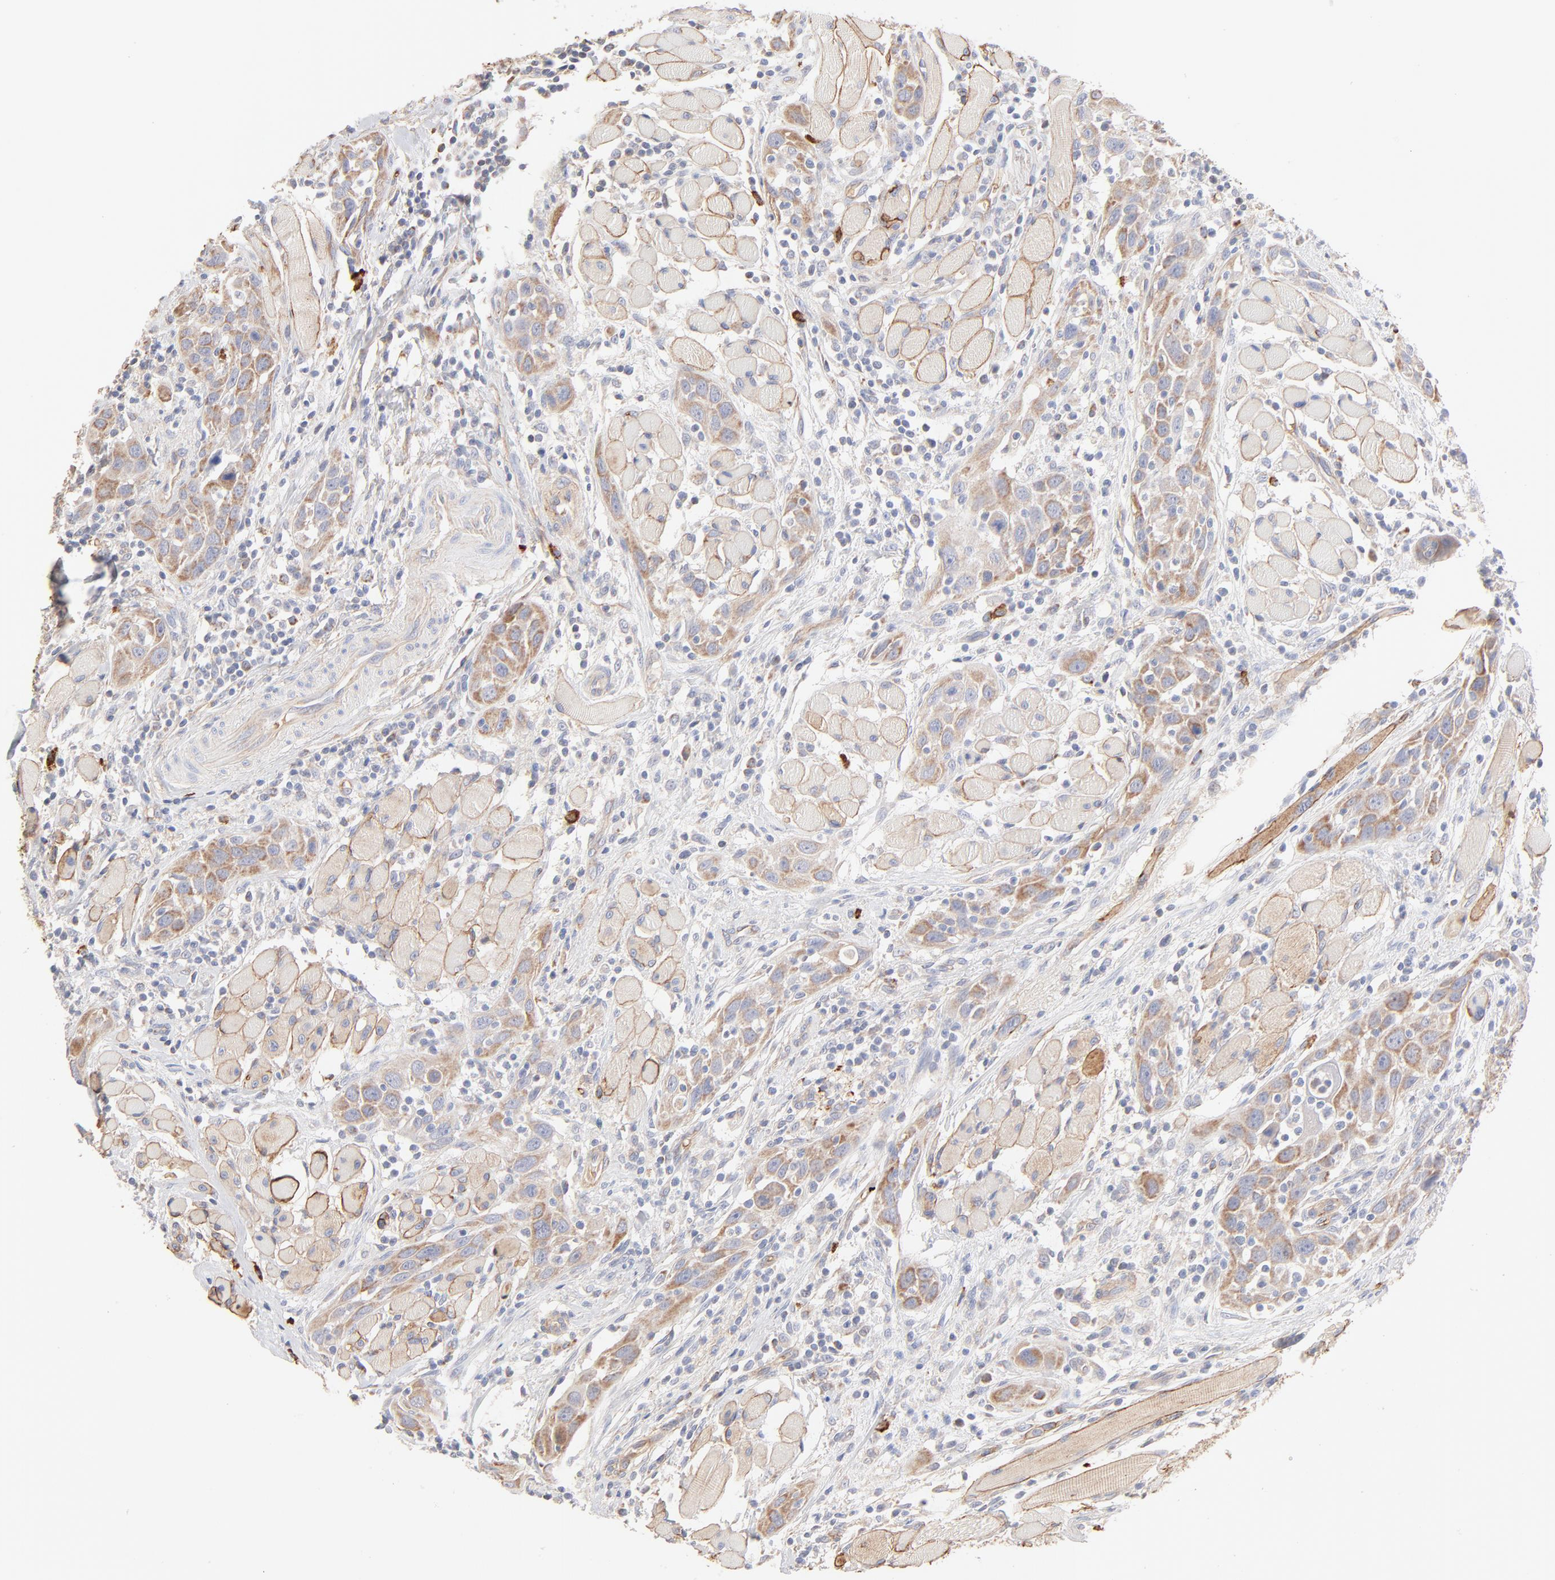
{"staining": {"intensity": "weak", "quantity": ">75%", "location": "cytoplasmic/membranous"}, "tissue": "head and neck cancer", "cell_type": "Tumor cells", "image_type": "cancer", "snomed": [{"axis": "morphology", "description": "Squamous cell carcinoma, NOS"}, {"axis": "topography", "description": "Oral tissue"}, {"axis": "topography", "description": "Head-Neck"}], "caption": "Immunohistochemistry photomicrograph of human head and neck squamous cell carcinoma stained for a protein (brown), which demonstrates low levels of weak cytoplasmic/membranous staining in approximately >75% of tumor cells.", "gene": "SPTB", "patient": {"sex": "female", "age": 50}}